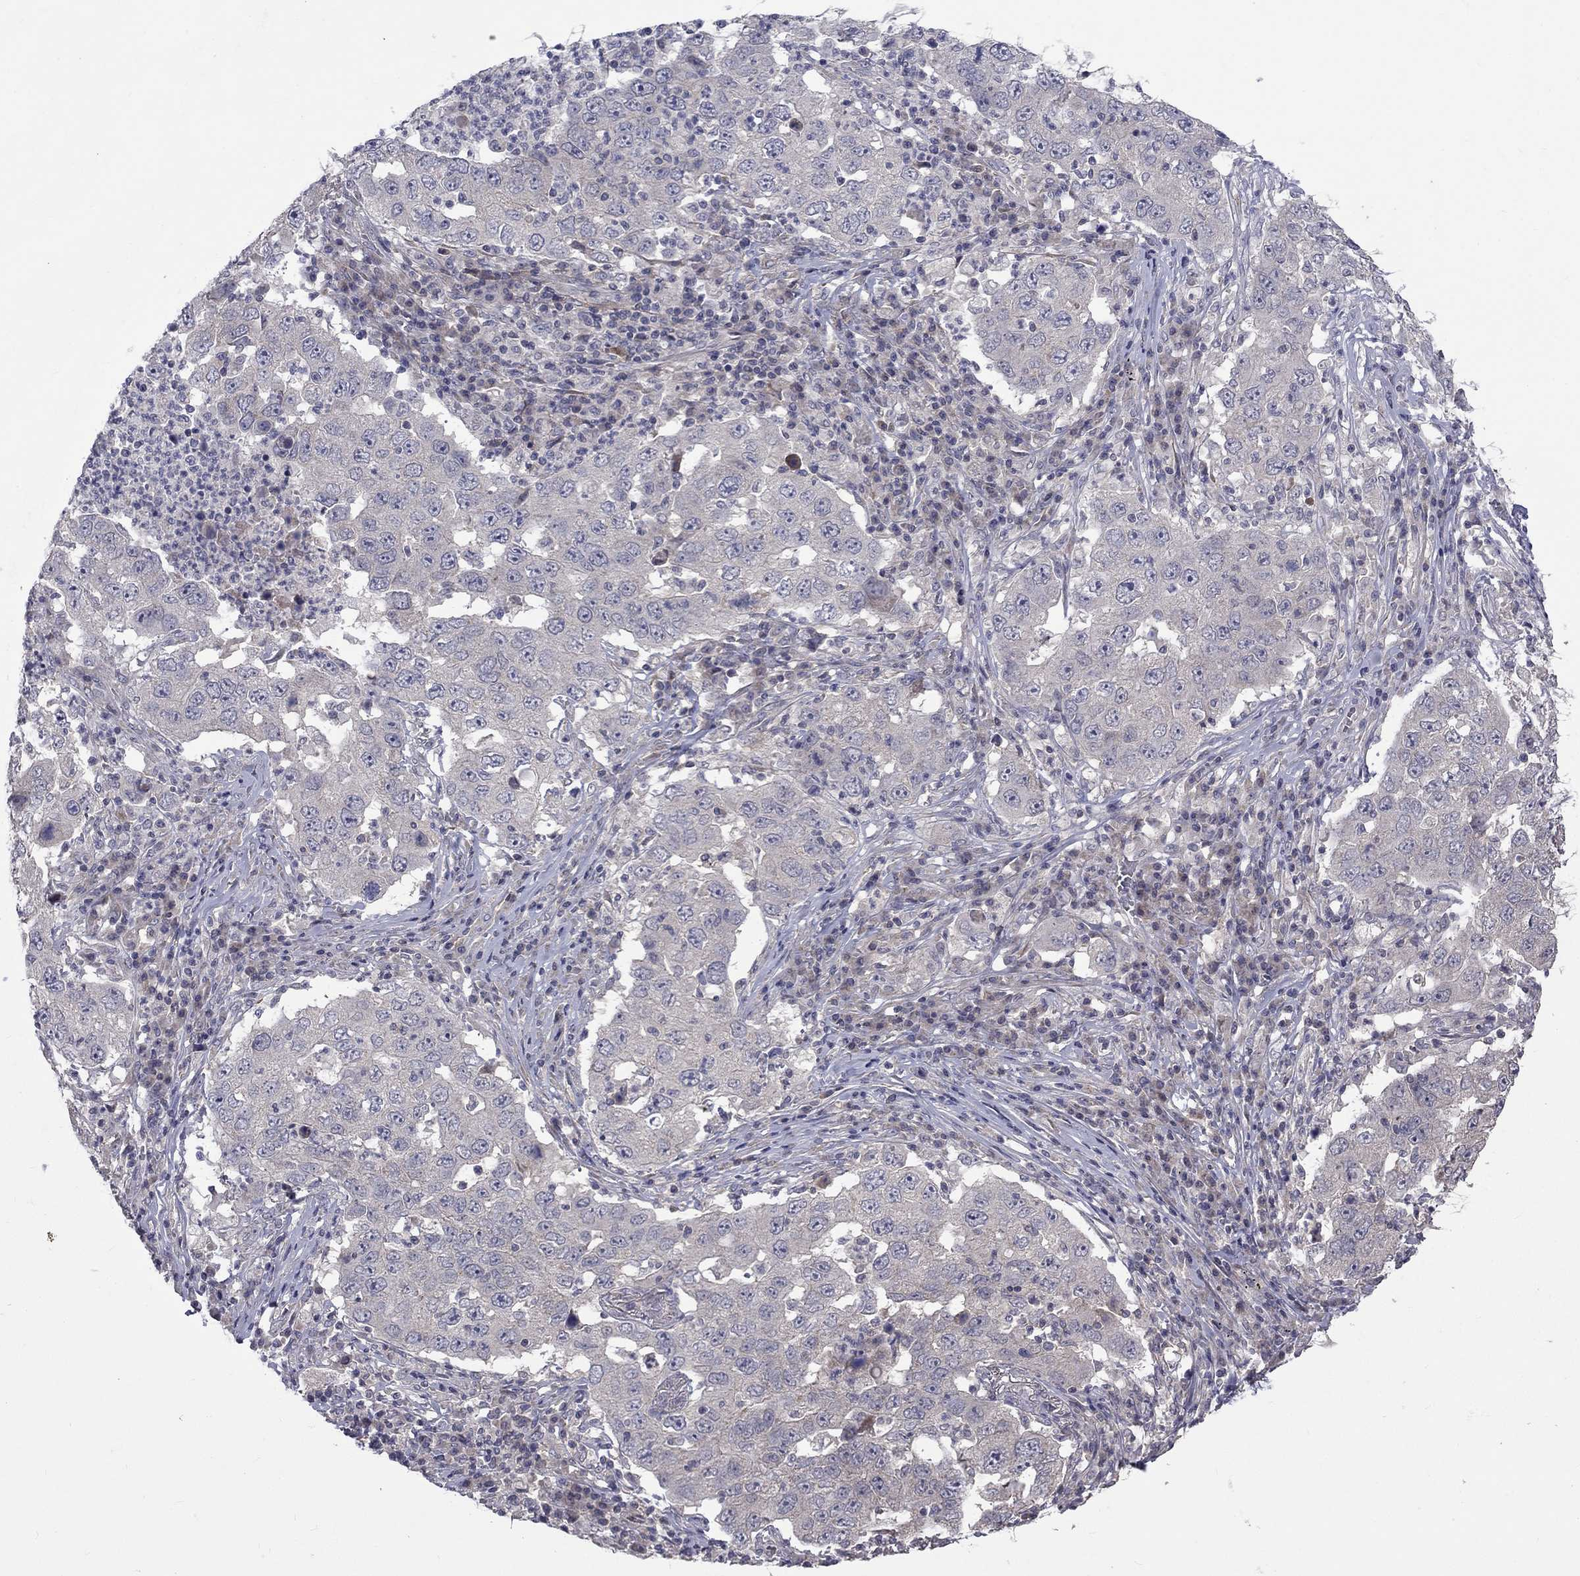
{"staining": {"intensity": "negative", "quantity": "none", "location": "none"}, "tissue": "lung cancer", "cell_type": "Tumor cells", "image_type": "cancer", "snomed": [{"axis": "morphology", "description": "Adenocarcinoma, NOS"}, {"axis": "topography", "description": "Lung"}], "caption": "Lung adenocarcinoma was stained to show a protein in brown. There is no significant positivity in tumor cells.", "gene": "SLC39A14", "patient": {"sex": "male", "age": 73}}